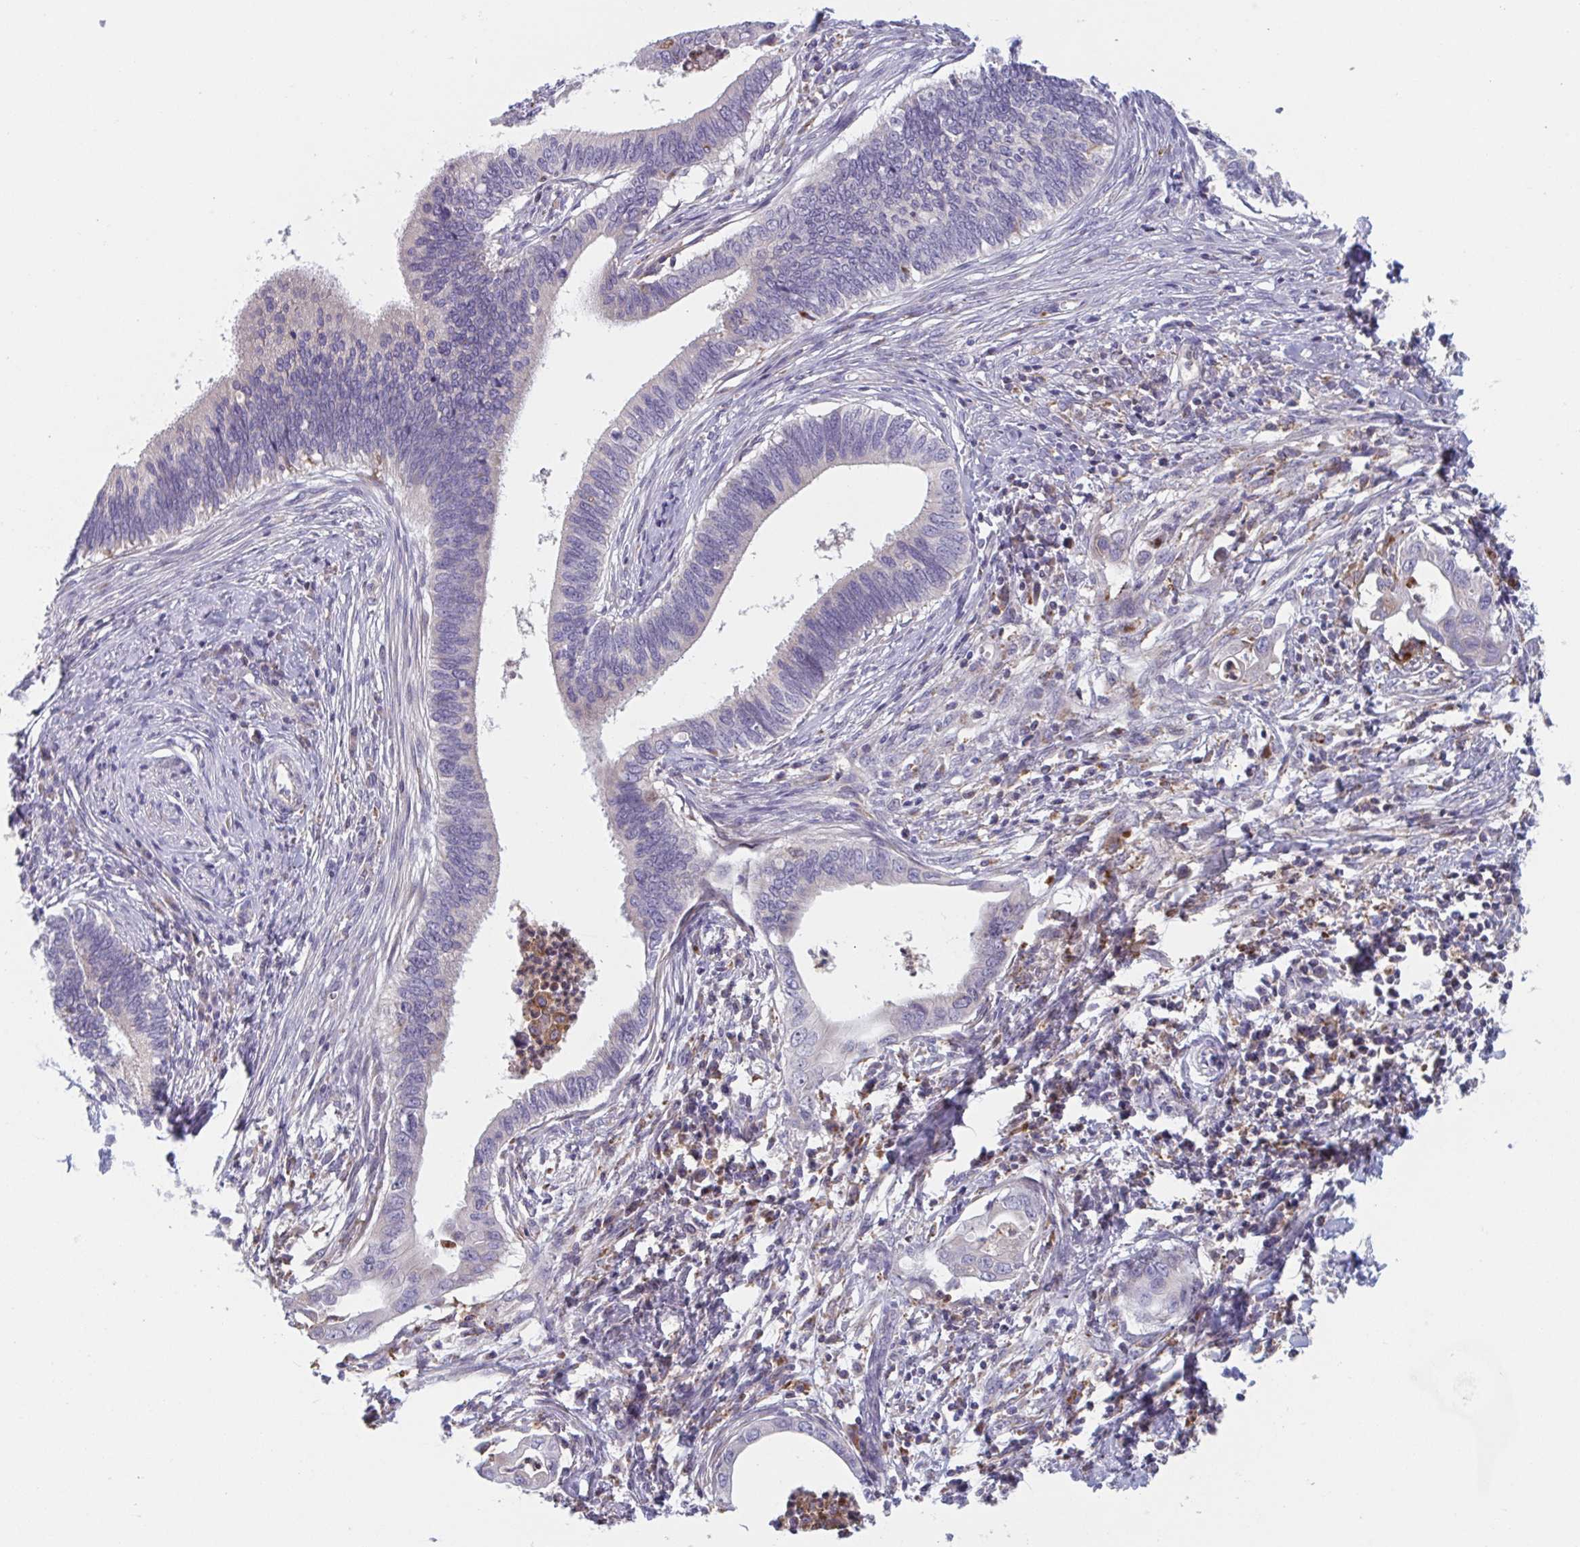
{"staining": {"intensity": "weak", "quantity": "<25%", "location": "cytoplasmic/membranous"}, "tissue": "cervical cancer", "cell_type": "Tumor cells", "image_type": "cancer", "snomed": [{"axis": "morphology", "description": "Adenocarcinoma, NOS"}, {"axis": "topography", "description": "Cervix"}], "caption": "The histopathology image demonstrates no significant positivity in tumor cells of adenocarcinoma (cervical). Nuclei are stained in blue.", "gene": "NIPSNAP1", "patient": {"sex": "female", "age": 42}}